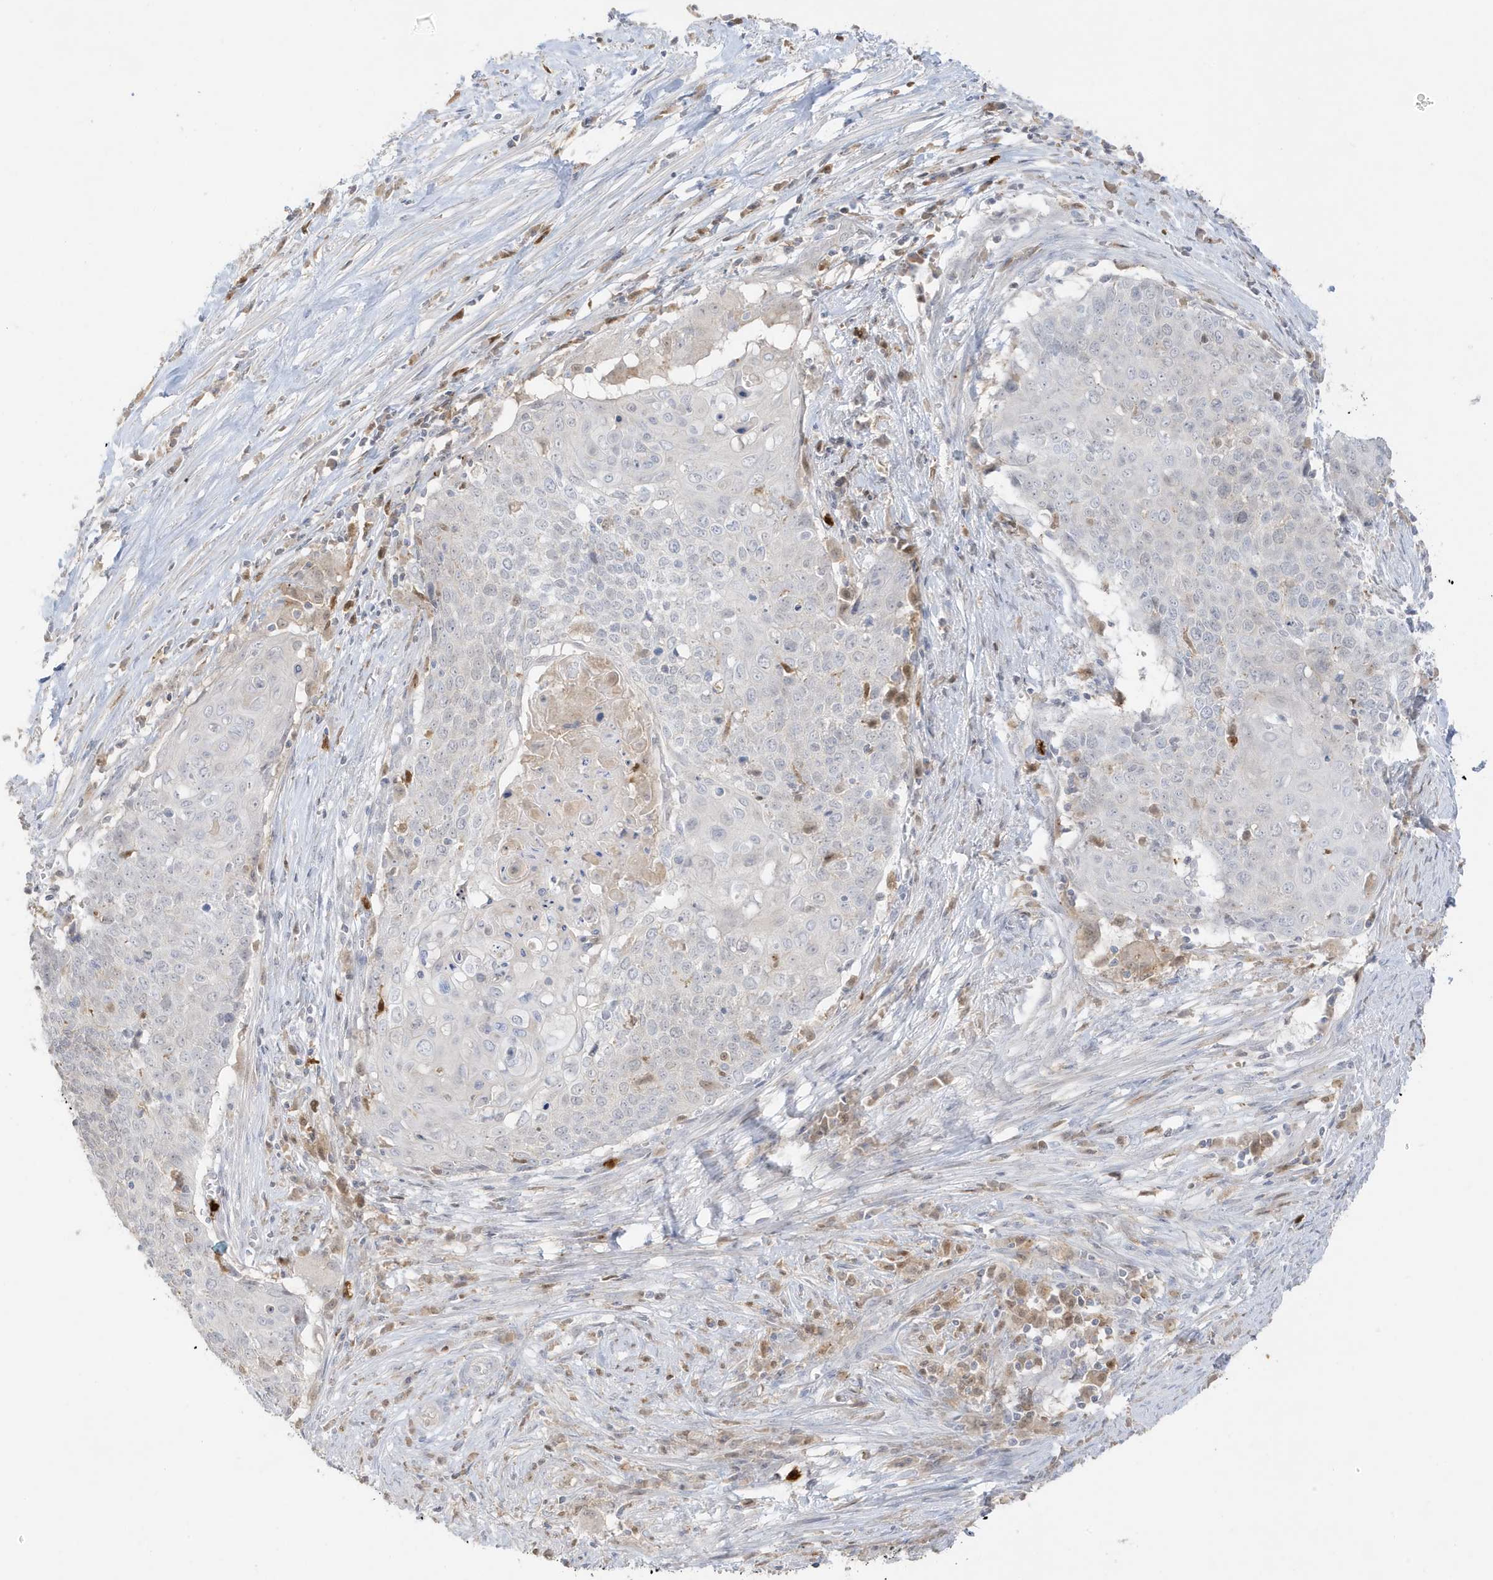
{"staining": {"intensity": "weak", "quantity": "<25%", "location": "nuclear"}, "tissue": "cervical cancer", "cell_type": "Tumor cells", "image_type": "cancer", "snomed": [{"axis": "morphology", "description": "Squamous cell carcinoma, NOS"}, {"axis": "topography", "description": "Cervix"}], "caption": "A micrograph of human cervical cancer is negative for staining in tumor cells.", "gene": "GCA", "patient": {"sex": "female", "age": 39}}